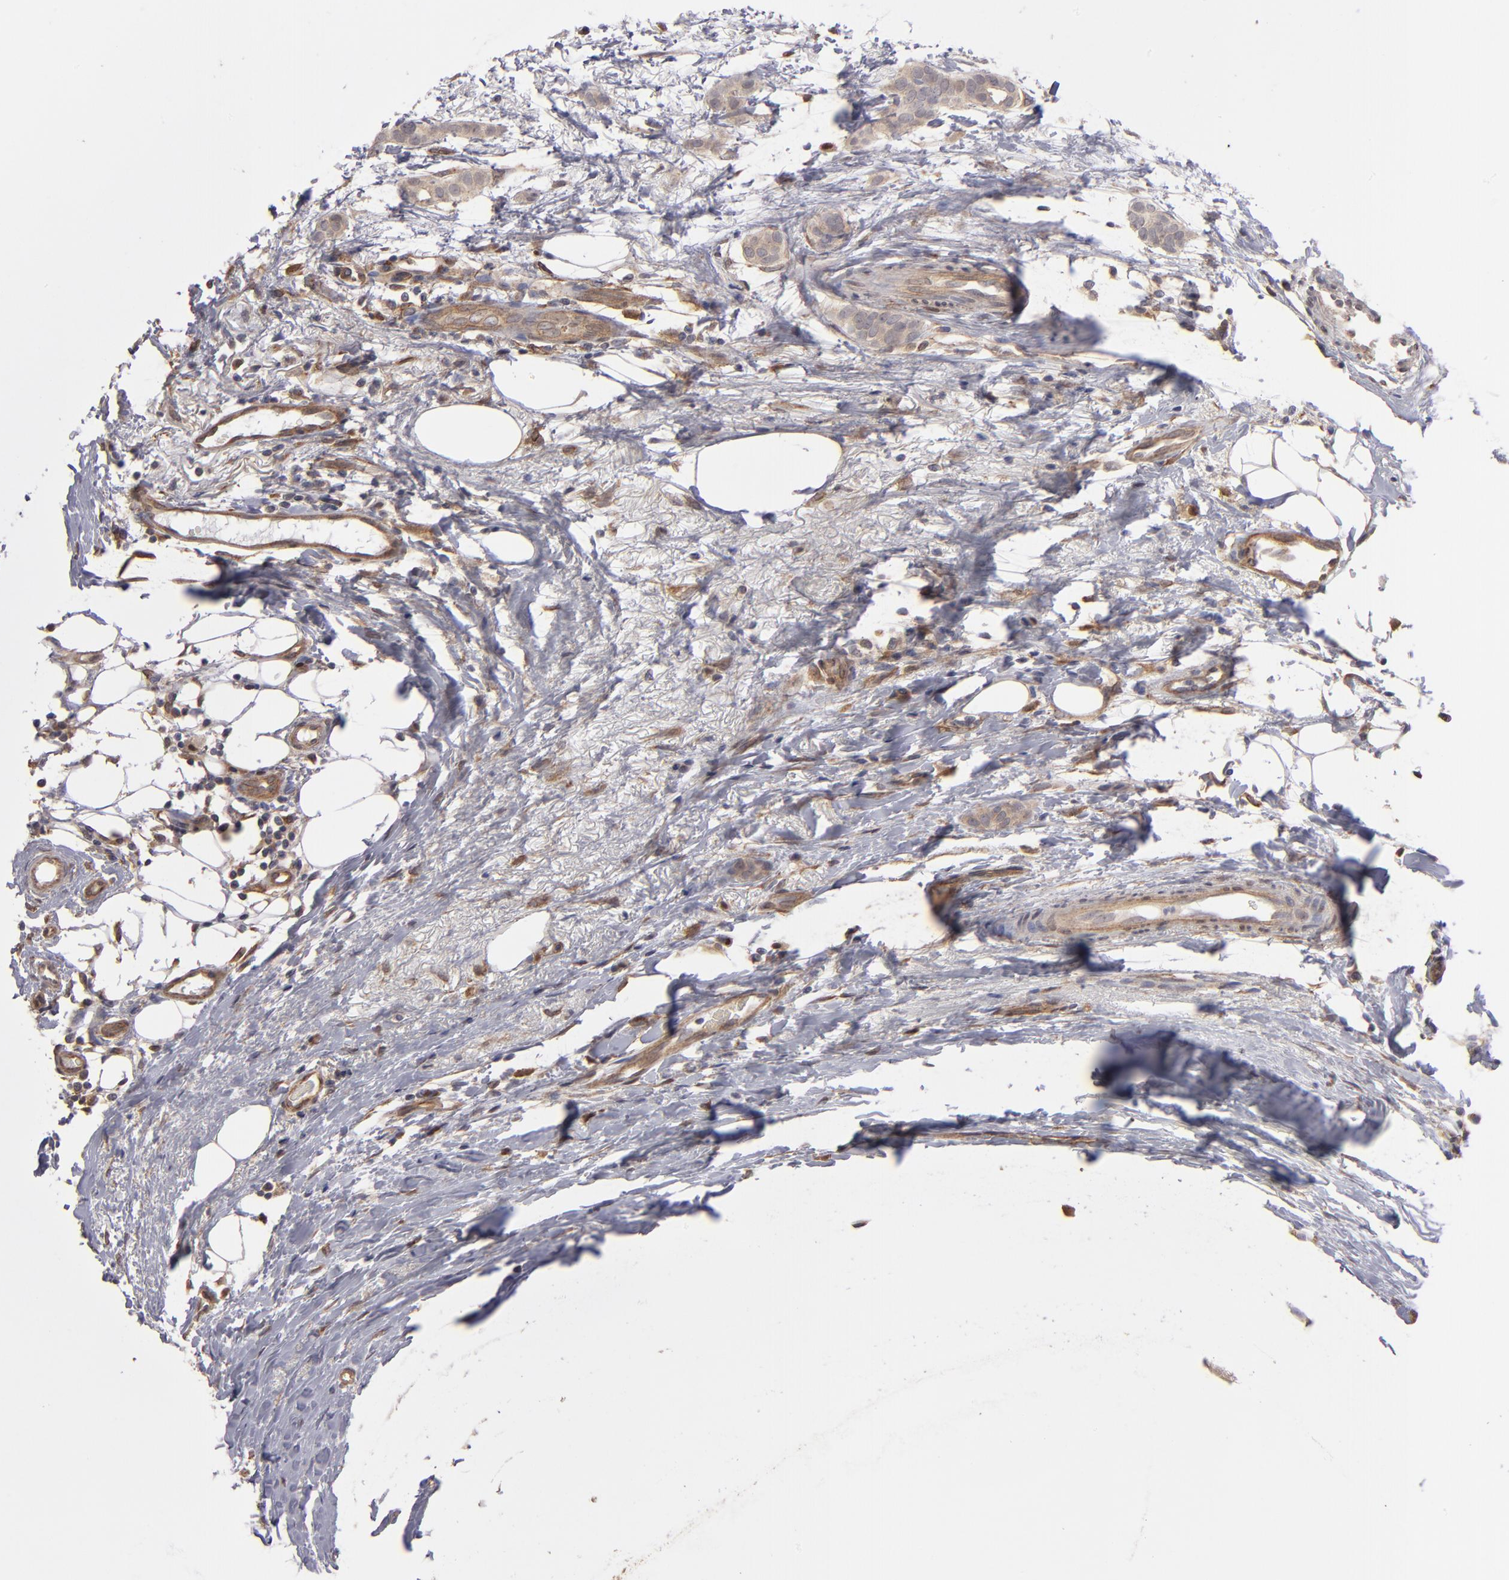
{"staining": {"intensity": "weak", "quantity": ">75%", "location": "cytoplasmic/membranous"}, "tissue": "breast cancer", "cell_type": "Tumor cells", "image_type": "cancer", "snomed": [{"axis": "morphology", "description": "Duct carcinoma"}, {"axis": "topography", "description": "Breast"}], "caption": "Immunohistochemistry micrograph of breast cancer stained for a protein (brown), which displays low levels of weak cytoplasmic/membranous expression in about >75% of tumor cells.", "gene": "NDRG2", "patient": {"sex": "female", "age": 54}}